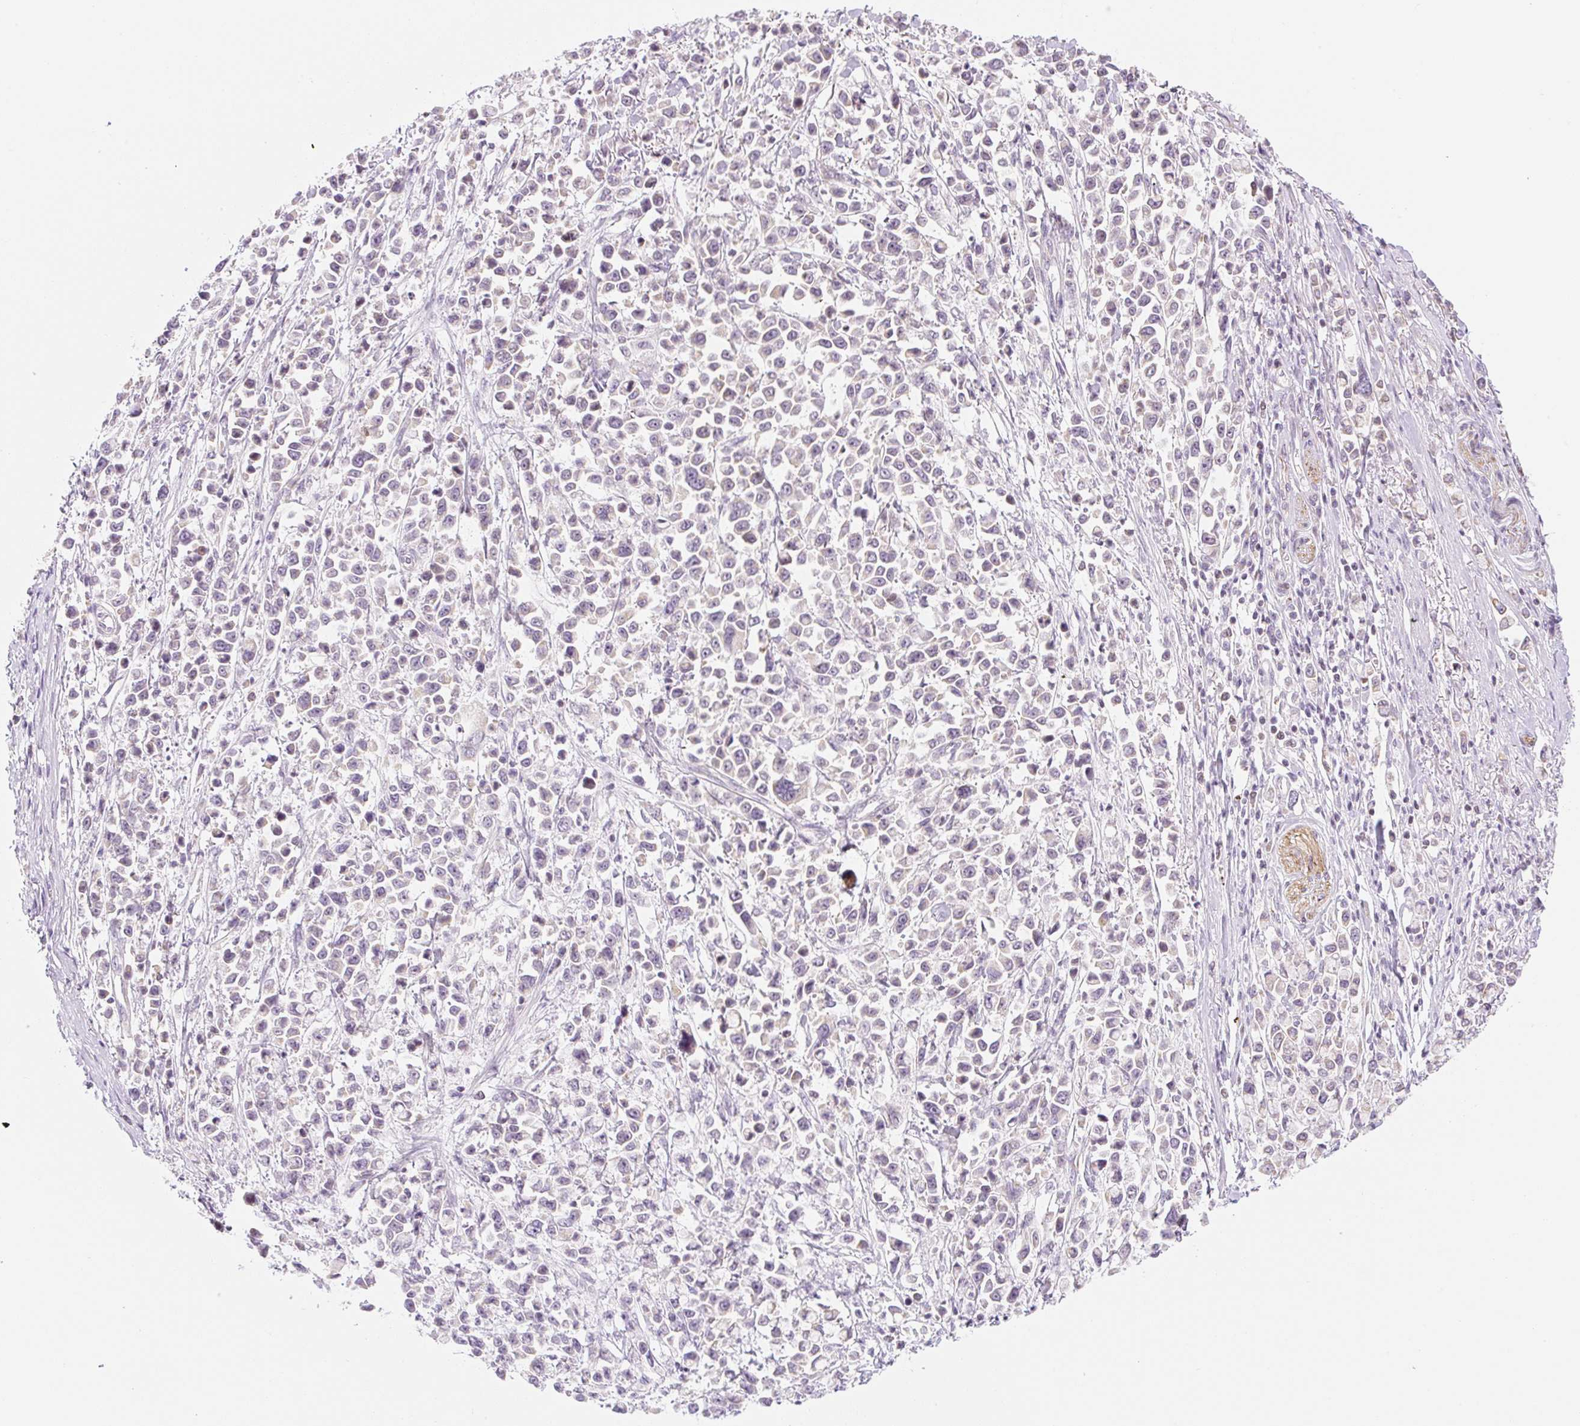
{"staining": {"intensity": "weak", "quantity": "<25%", "location": "cytoplasmic/membranous"}, "tissue": "stomach cancer", "cell_type": "Tumor cells", "image_type": "cancer", "snomed": [{"axis": "morphology", "description": "Adenocarcinoma, NOS"}, {"axis": "topography", "description": "Stomach"}], "caption": "The photomicrograph reveals no significant expression in tumor cells of stomach cancer.", "gene": "CASKIN1", "patient": {"sex": "female", "age": 81}}